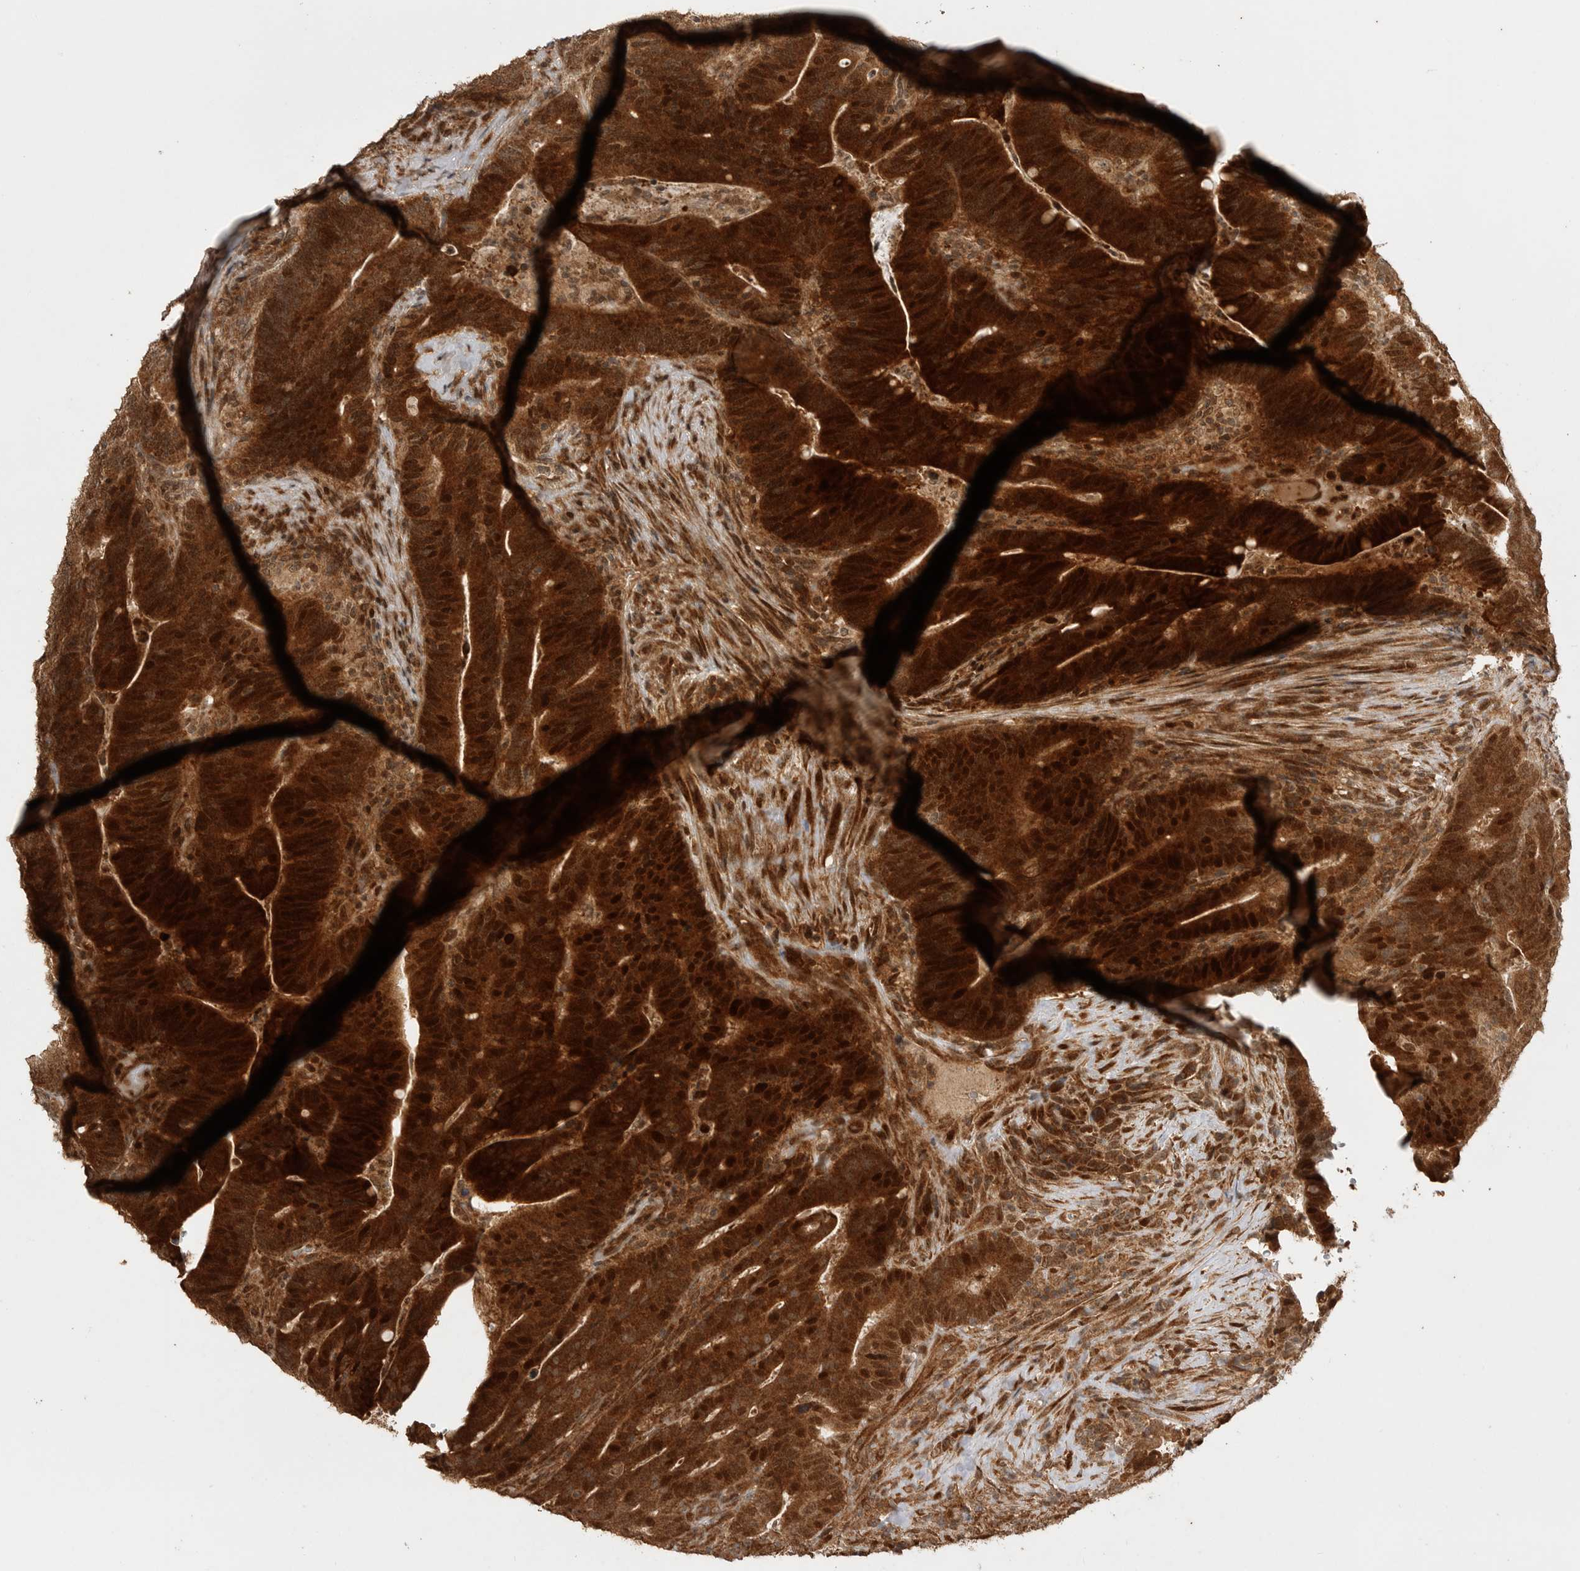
{"staining": {"intensity": "strong", "quantity": ">75%", "location": "cytoplasmic/membranous,nuclear"}, "tissue": "colorectal cancer", "cell_type": "Tumor cells", "image_type": "cancer", "snomed": [{"axis": "morphology", "description": "Adenocarcinoma, NOS"}, {"axis": "topography", "description": "Colon"}], "caption": "Immunohistochemical staining of colorectal cancer (adenocarcinoma) displays high levels of strong cytoplasmic/membranous and nuclear protein positivity in about >75% of tumor cells. Nuclei are stained in blue.", "gene": "BOC", "patient": {"sex": "female", "age": 66}}